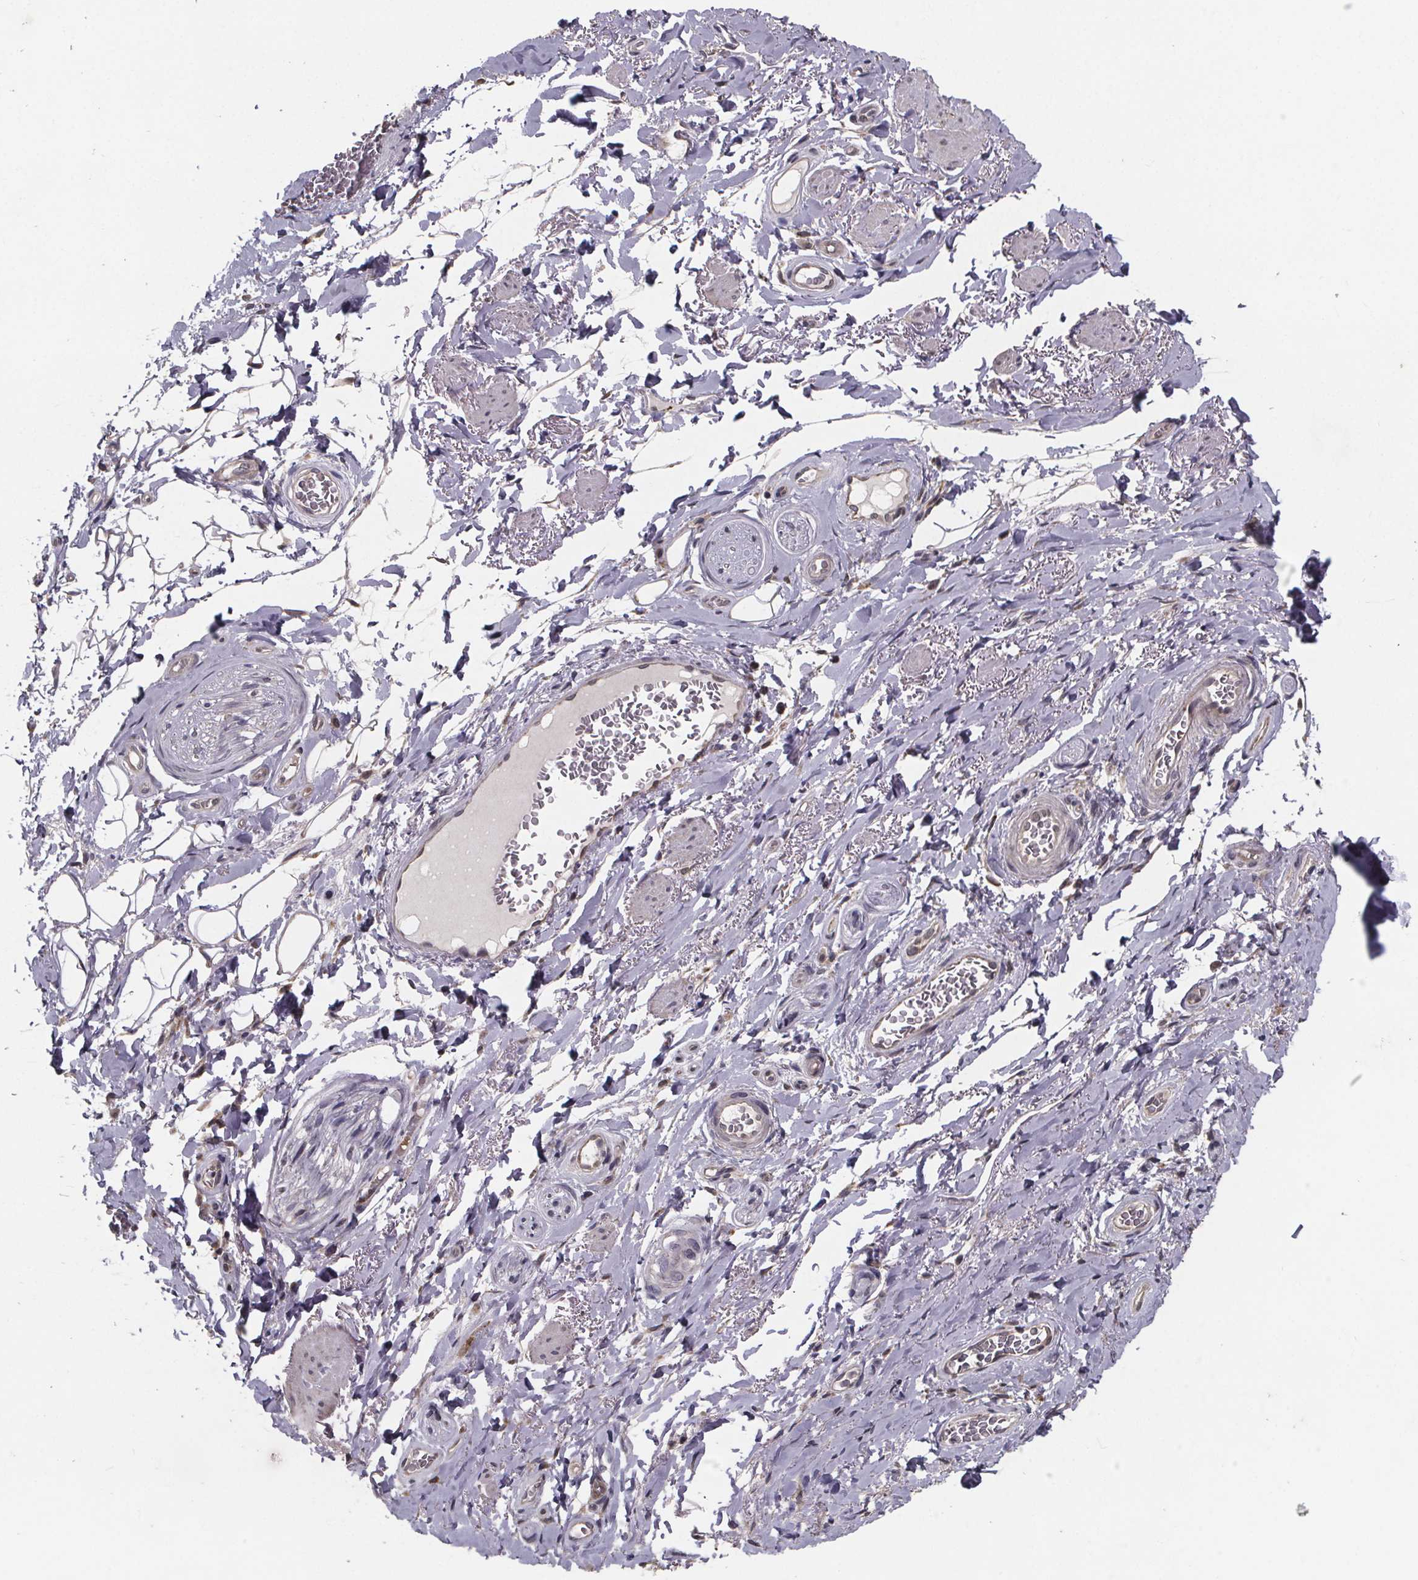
{"staining": {"intensity": "moderate", "quantity": ">75%", "location": "cytoplasmic/membranous"}, "tissue": "adipose tissue", "cell_type": "Adipocytes", "image_type": "normal", "snomed": [{"axis": "morphology", "description": "Normal tissue, NOS"}, {"axis": "topography", "description": "Anal"}, {"axis": "topography", "description": "Peripheral nerve tissue"}], "caption": "Immunohistochemistry (IHC) (DAB (3,3'-diaminobenzidine)) staining of normal human adipose tissue displays moderate cytoplasmic/membranous protein expression in approximately >75% of adipocytes.", "gene": "SAT1", "patient": {"sex": "male", "age": 53}}